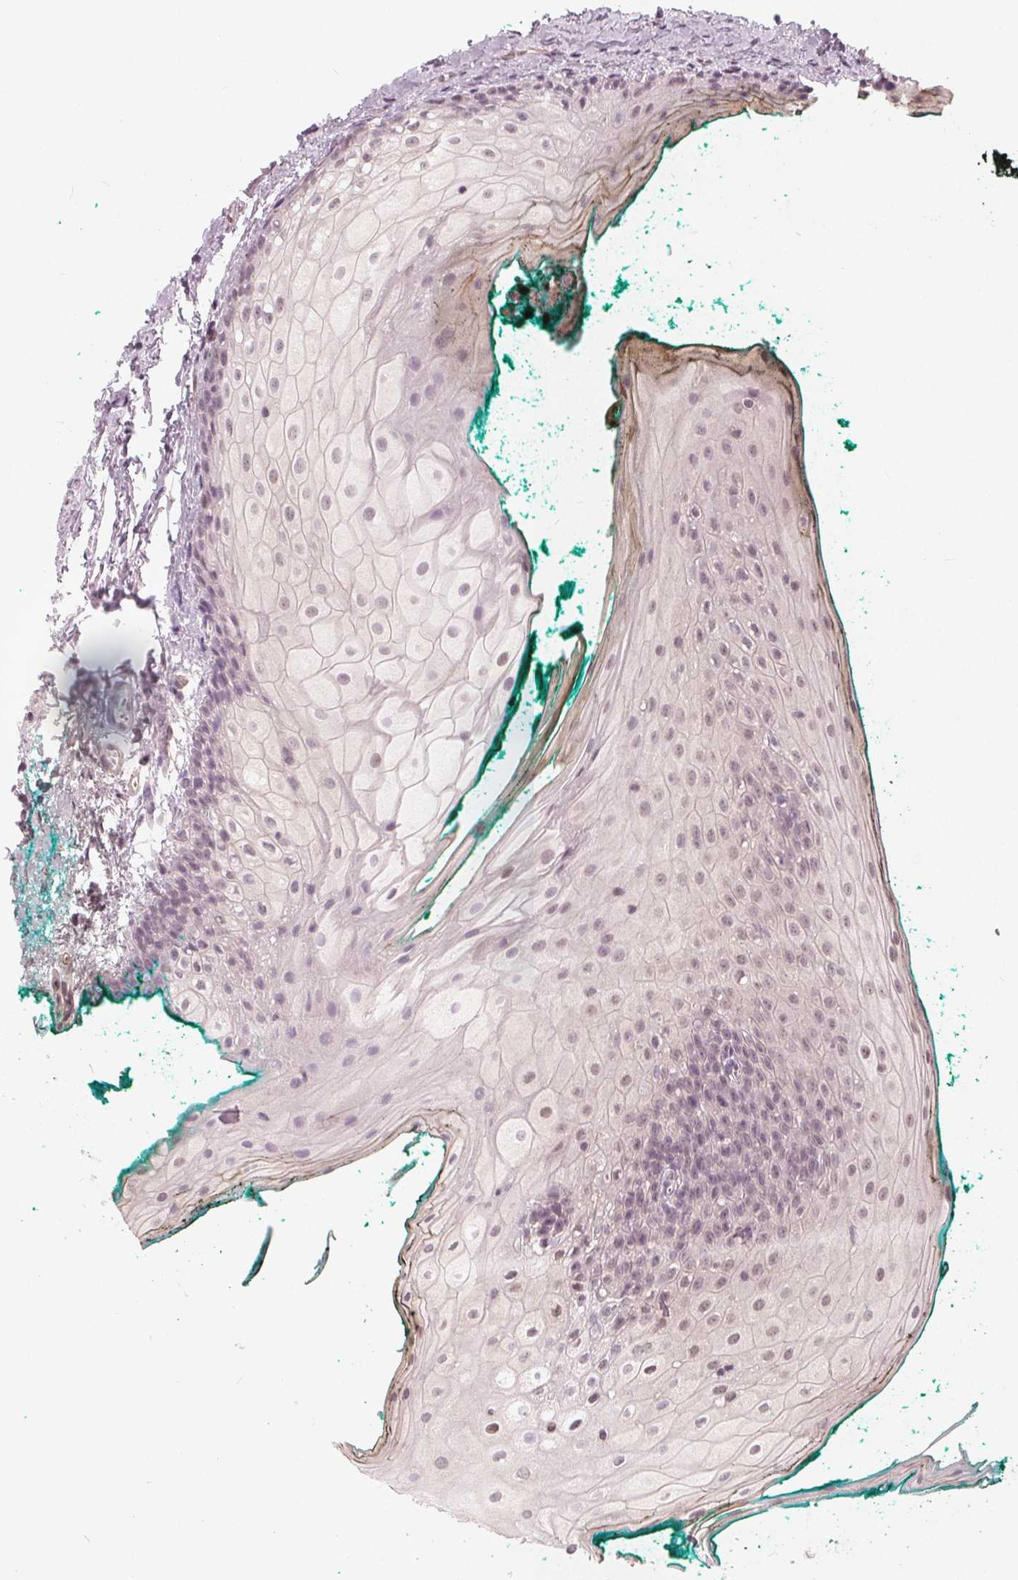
{"staining": {"intensity": "weak", "quantity": "<25%", "location": "nuclear"}, "tissue": "oral mucosa", "cell_type": "Squamous epithelial cells", "image_type": "normal", "snomed": [{"axis": "morphology", "description": "Normal tissue, NOS"}, {"axis": "topography", "description": "Oral tissue"}], "caption": "High power microscopy histopathology image of an immunohistochemistry (IHC) image of normal oral mucosa, revealing no significant staining in squamous epithelial cells. (IHC, brightfield microscopy, high magnification).", "gene": "NUP210L", "patient": {"sex": "female", "age": 68}}